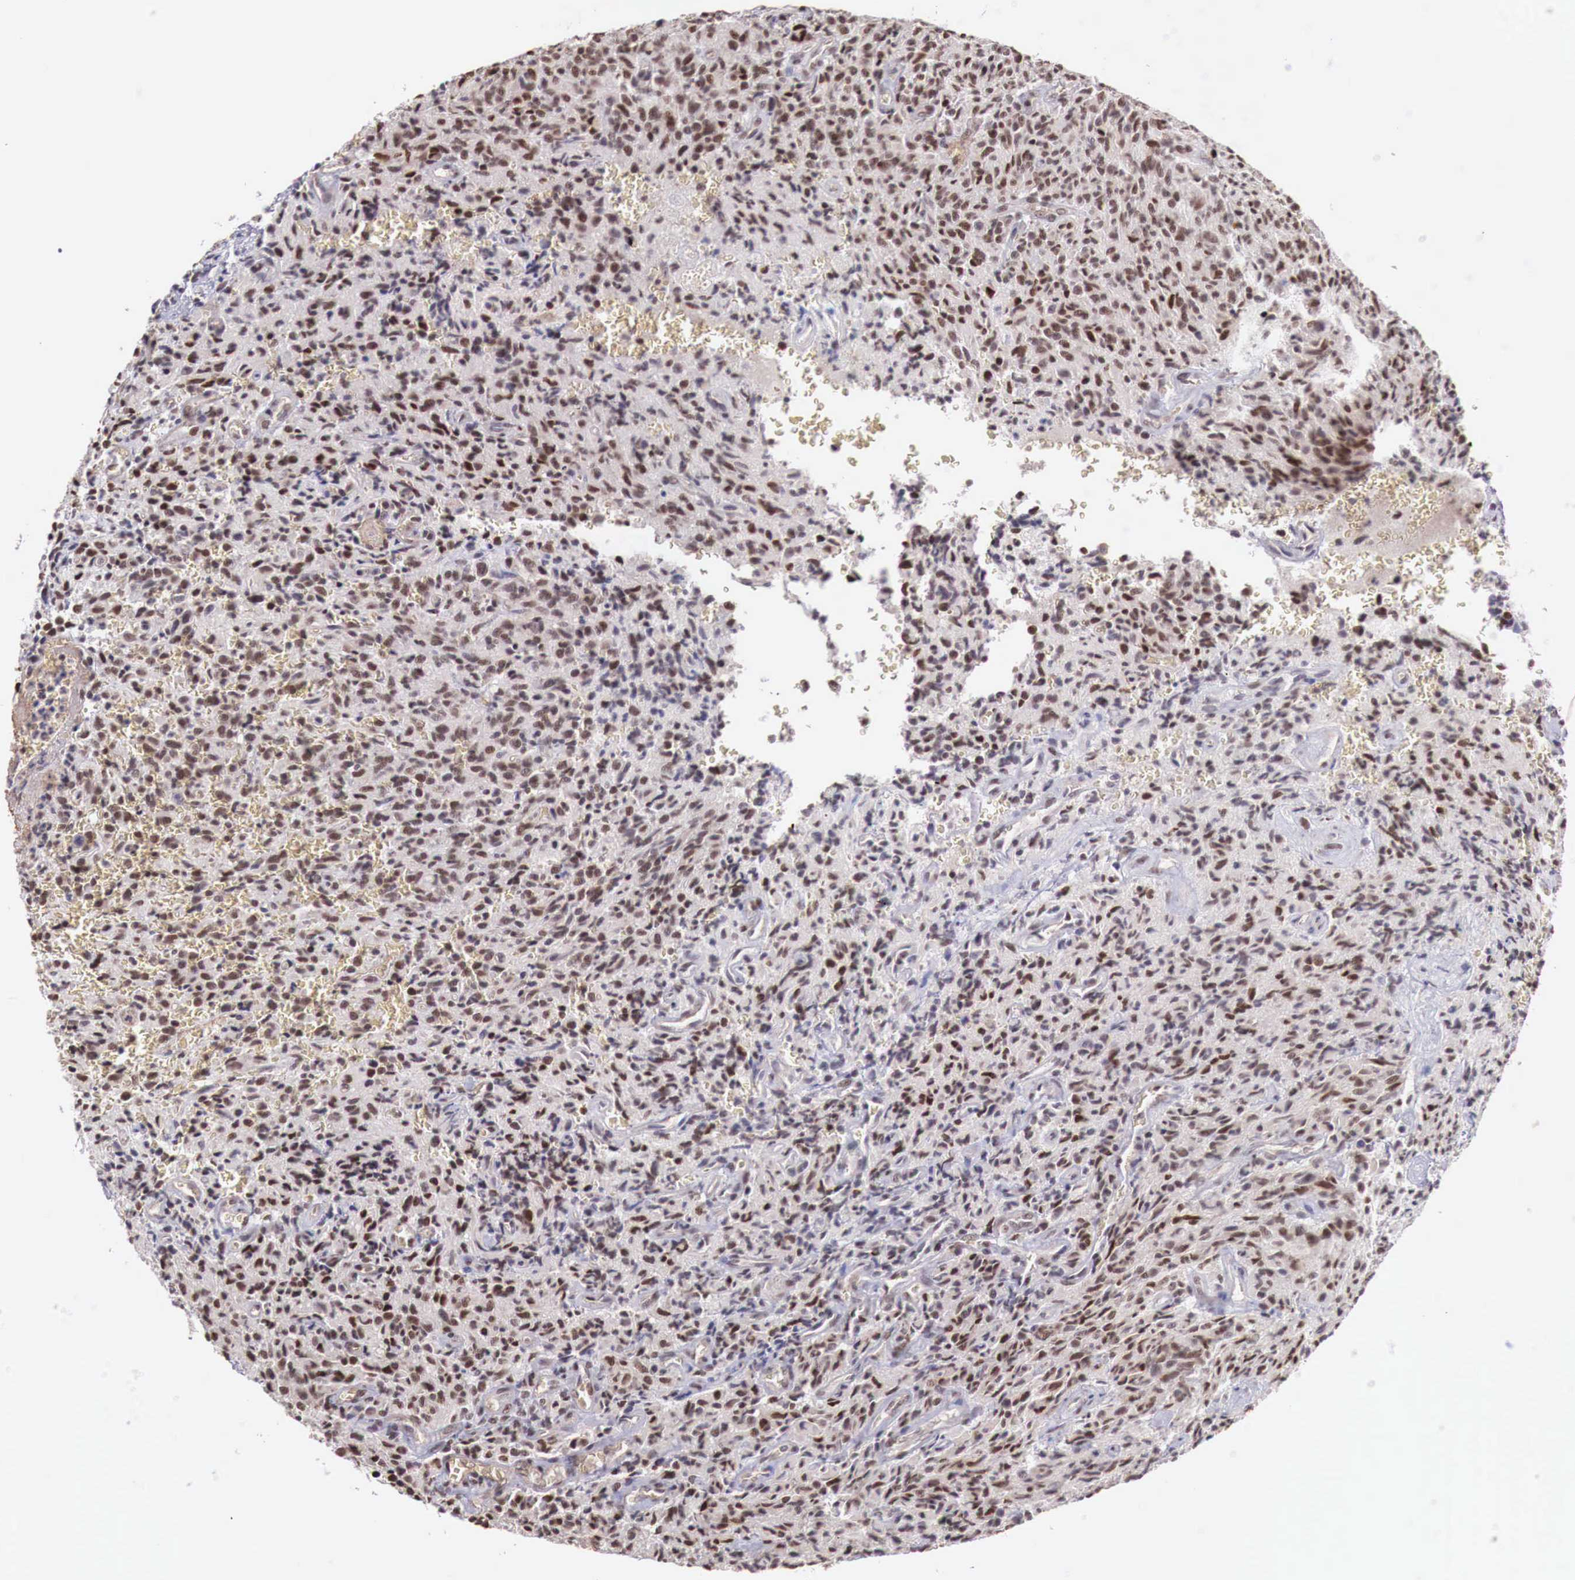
{"staining": {"intensity": "strong", "quantity": ">75%", "location": "cytoplasmic/membranous,nuclear"}, "tissue": "glioma", "cell_type": "Tumor cells", "image_type": "cancer", "snomed": [{"axis": "morphology", "description": "Glioma, malignant, High grade"}, {"axis": "topography", "description": "Brain"}], "caption": "Immunohistochemical staining of malignant glioma (high-grade) shows high levels of strong cytoplasmic/membranous and nuclear expression in about >75% of tumor cells. The protein of interest is stained brown, and the nuclei are stained in blue (DAB (3,3'-diaminobenzidine) IHC with brightfield microscopy, high magnification).", "gene": "FOXP2", "patient": {"sex": "male", "age": 56}}